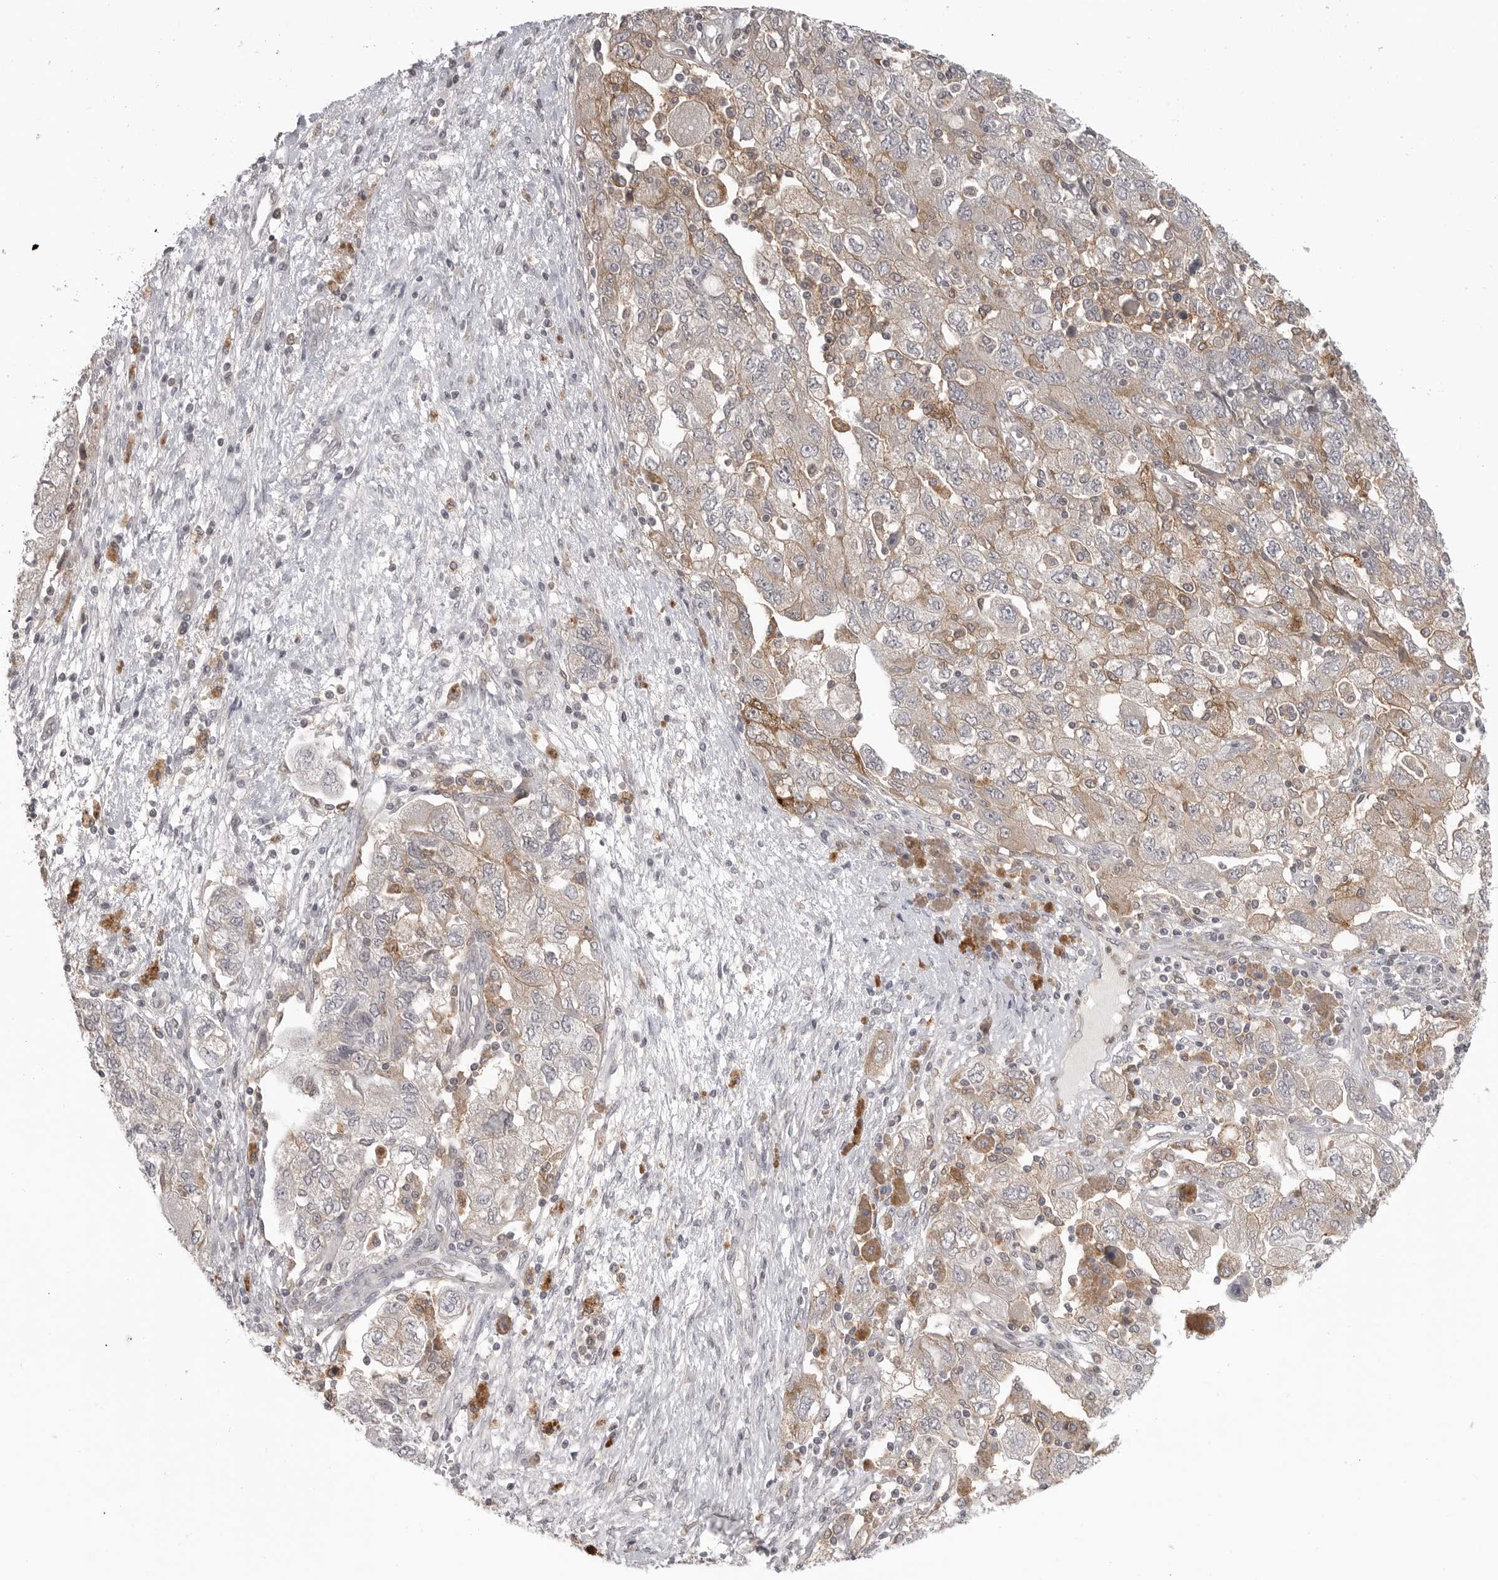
{"staining": {"intensity": "weak", "quantity": "25%-75%", "location": "cytoplasmic/membranous"}, "tissue": "ovarian cancer", "cell_type": "Tumor cells", "image_type": "cancer", "snomed": [{"axis": "morphology", "description": "Carcinoma, NOS"}, {"axis": "morphology", "description": "Cystadenocarcinoma, serous, NOS"}, {"axis": "topography", "description": "Ovary"}], "caption": "Ovarian cancer stained with DAB (3,3'-diaminobenzidine) IHC displays low levels of weak cytoplasmic/membranous expression in approximately 25%-75% of tumor cells.", "gene": "IFNGR1", "patient": {"sex": "female", "age": 69}}